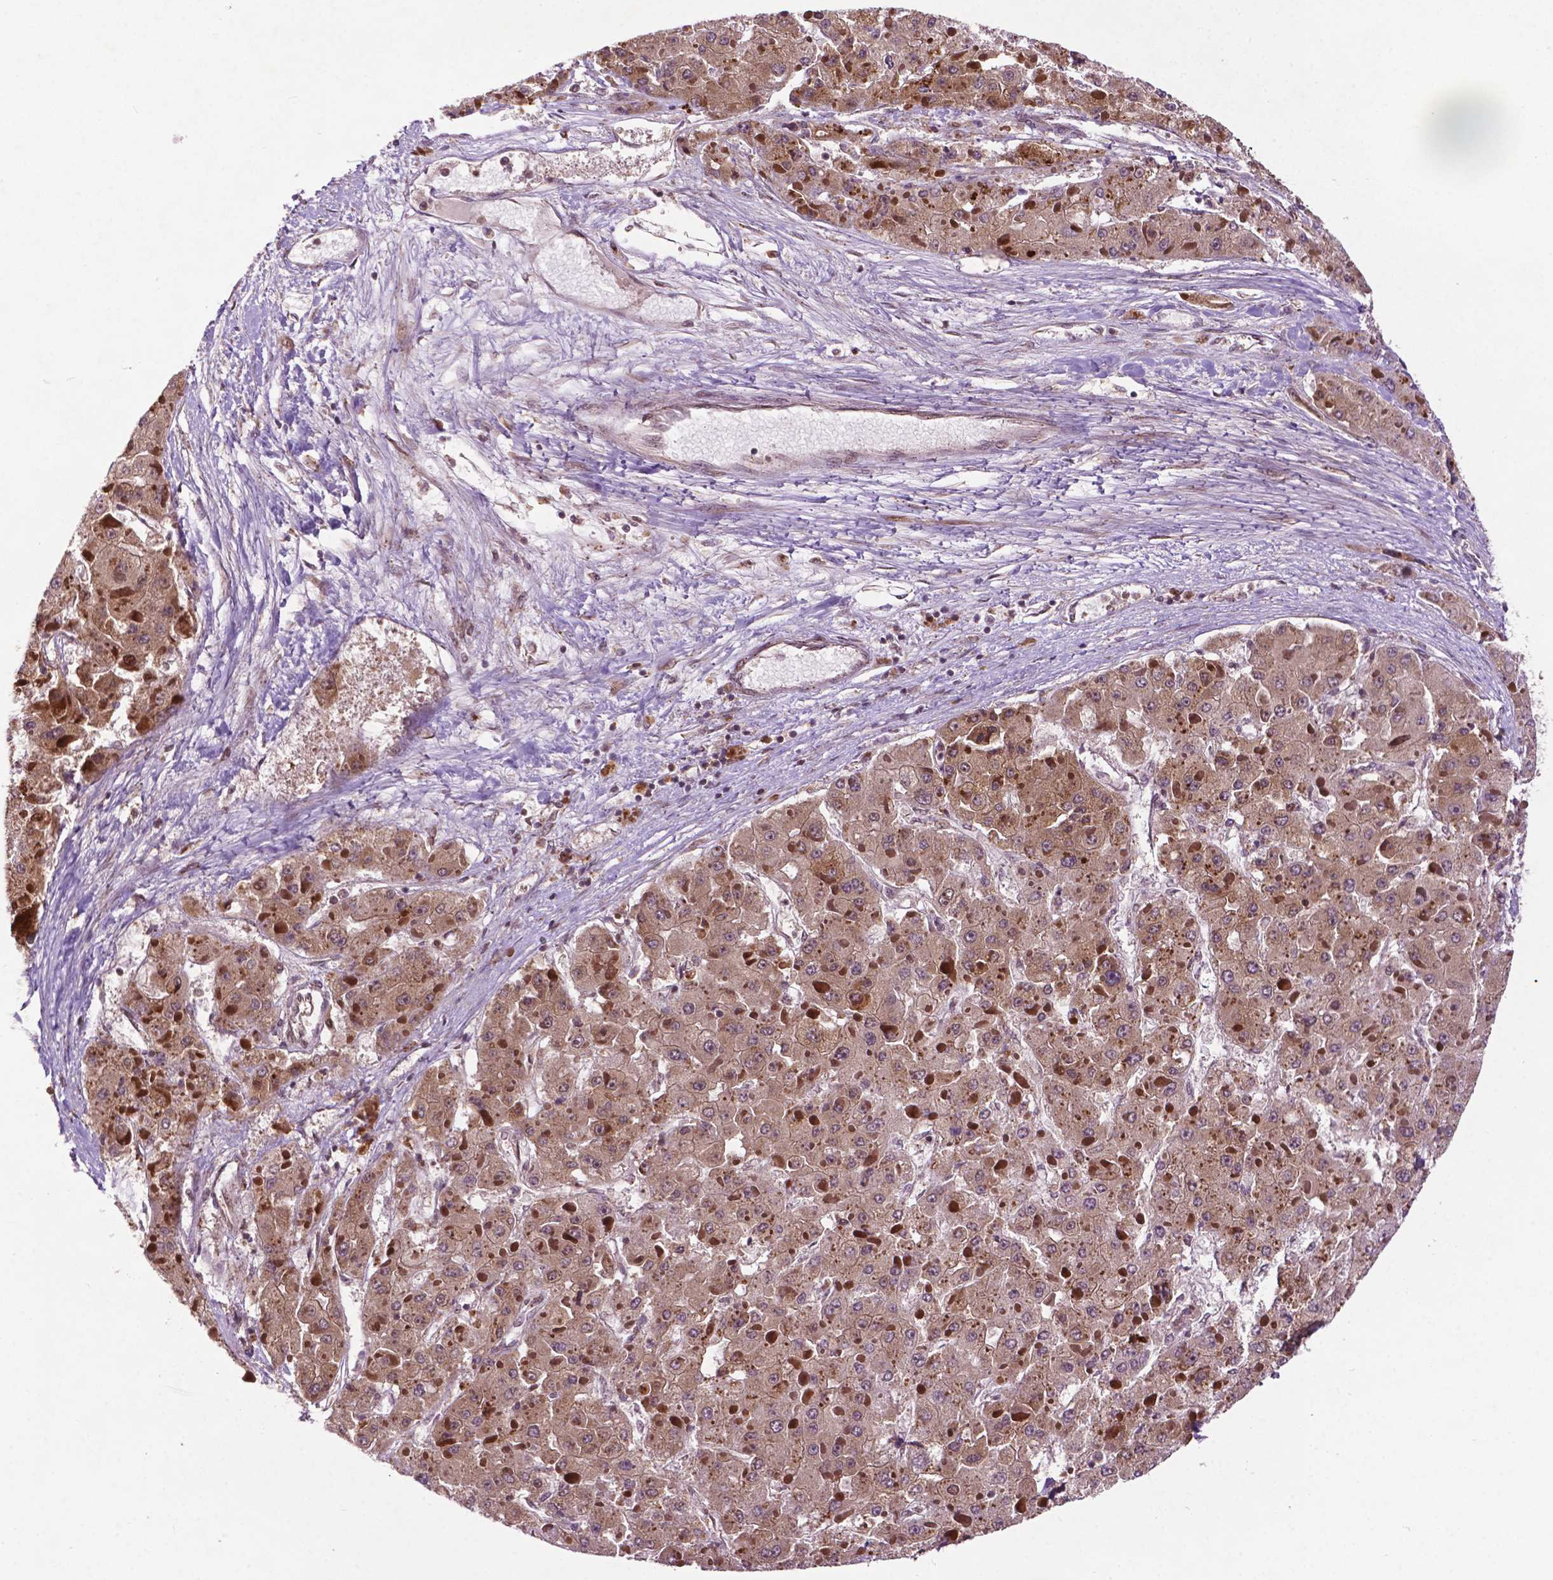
{"staining": {"intensity": "moderate", "quantity": ">75%", "location": "cytoplasmic/membranous"}, "tissue": "liver cancer", "cell_type": "Tumor cells", "image_type": "cancer", "snomed": [{"axis": "morphology", "description": "Carcinoma, Hepatocellular, NOS"}, {"axis": "topography", "description": "Liver"}], "caption": "High-magnification brightfield microscopy of hepatocellular carcinoma (liver) stained with DAB (brown) and counterstained with hematoxylin (blue). tumor cells exhibit moderate cytoplasmic/membranous positivity is present in about>75% of cells.", "gene": "TMX2", "patient": {"sex": "female", "age": 73}}